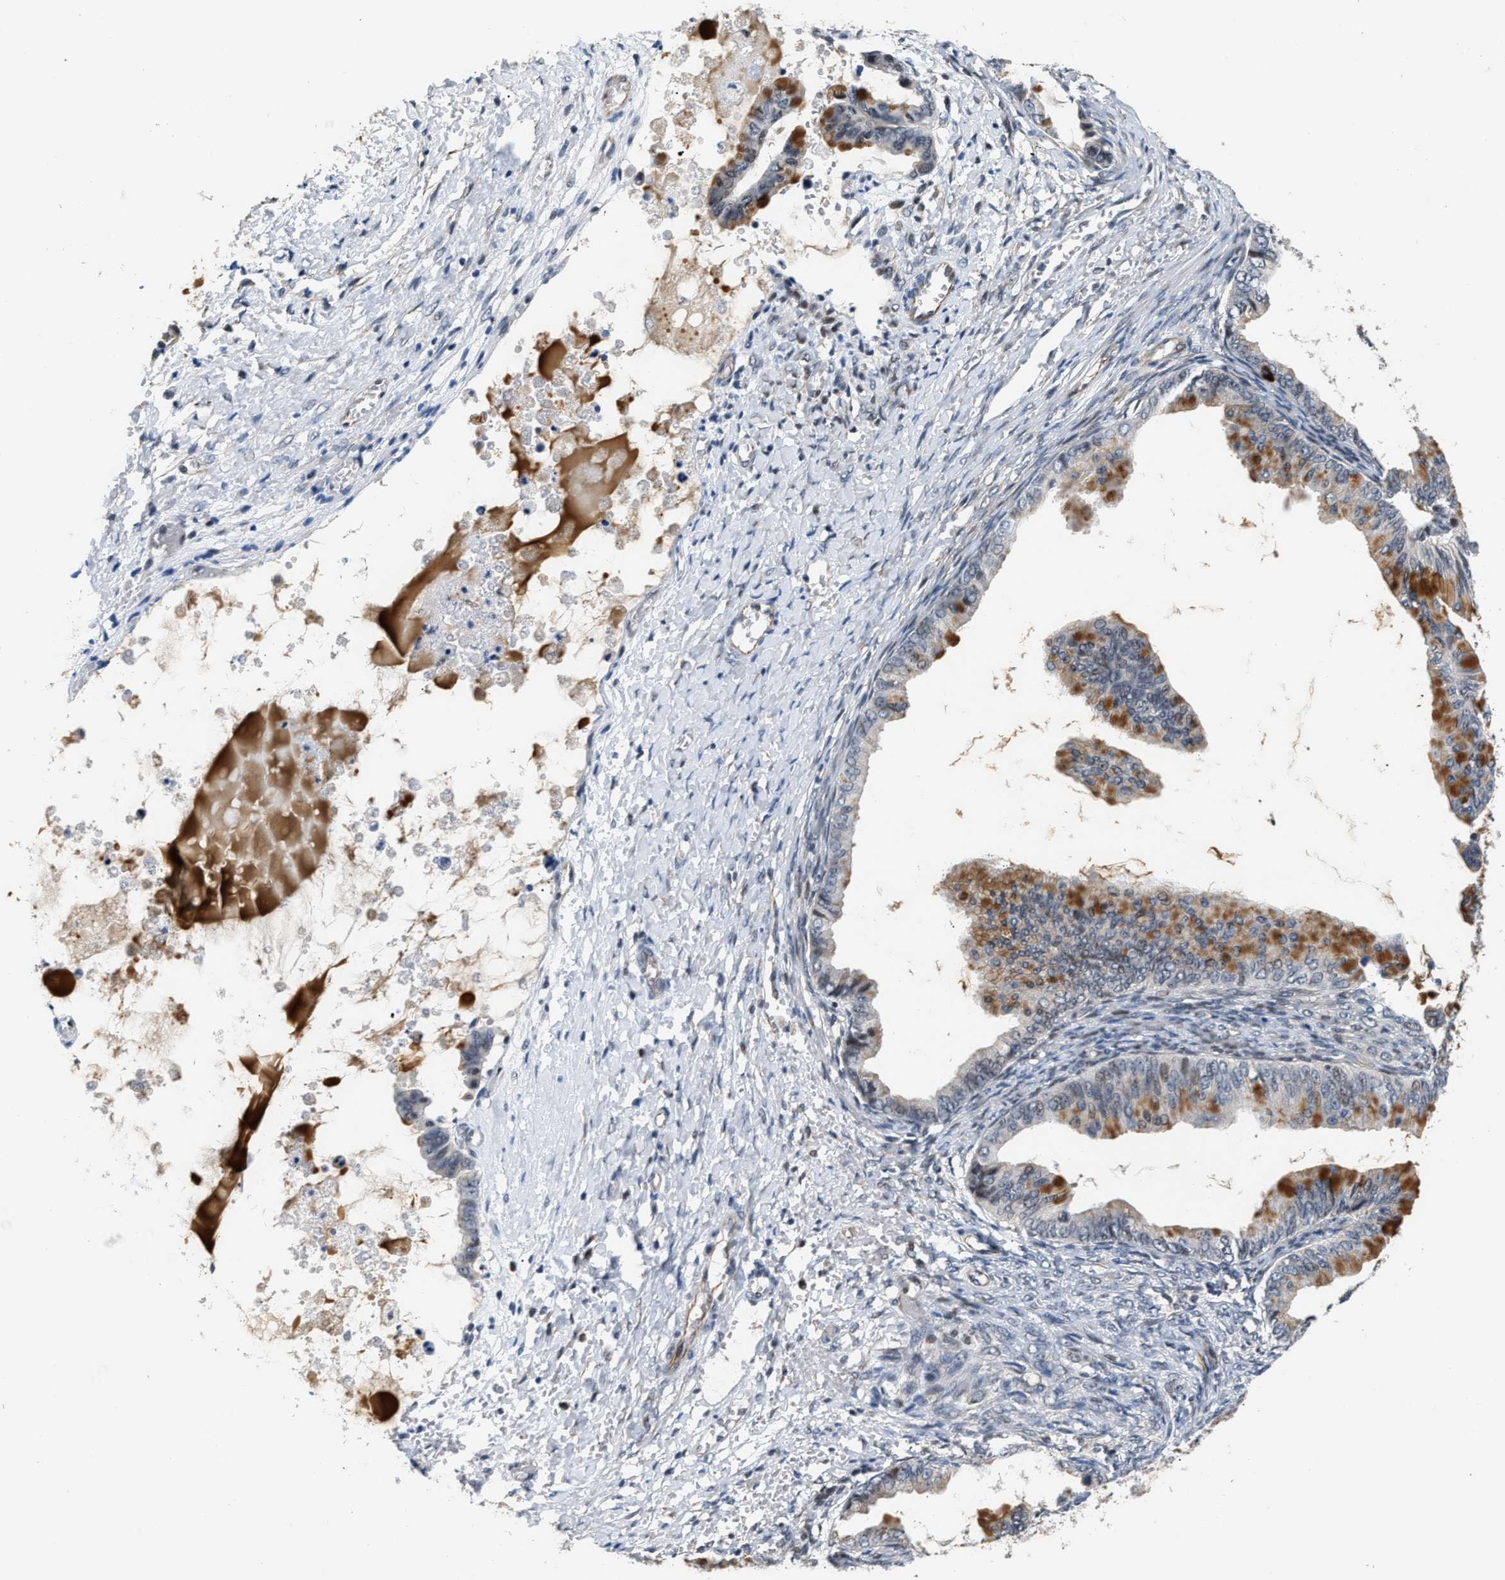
{"staining": {"intensity": "moderate", "quantity": "25%-75%", "location": "cytoplasmic/membranous"}, "tissue": "ovarian cancer", "cell_type": "Tumor cells", "image_type": "cancer", "snomed": [{"axis": "morphology", "description": "Cystadenocarcinoma, mucinous, NOS"}, {"axis": "topography", "description": "Ovary"}], "caption": "A micrograph of ovarian cancer (mucinous cystadenocarcinoma) stained for a protein displays moderate cytoplasmic/membranous brown staining in tumor cells.", "gene": "PPM1H", "patient": {"sex": "female", "age": 36}}